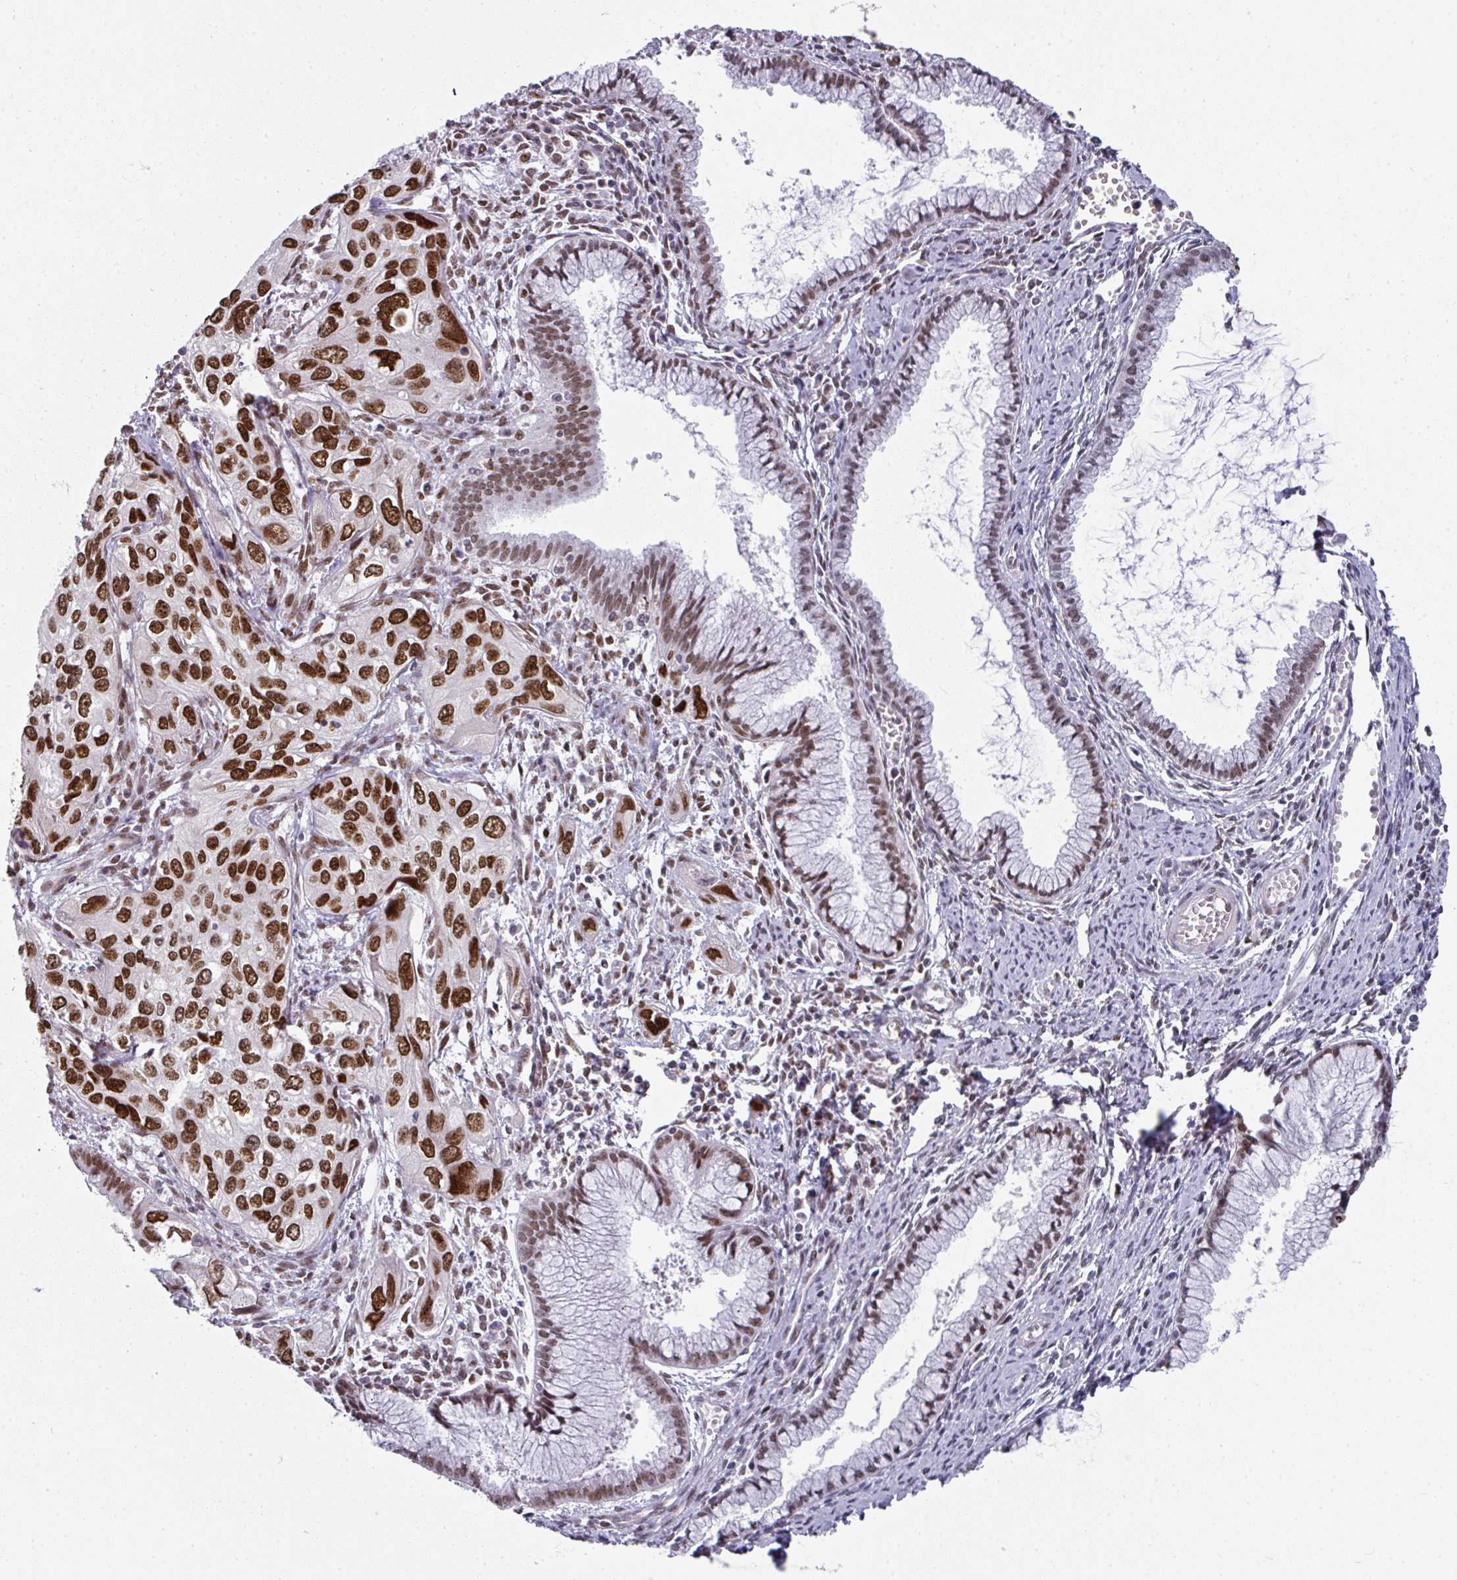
{"staining": {"intensity": "strong", "quantity": ">75%", "location": "nuclear"}, "tissue": "cervical cancer", "cell_type": "Tumor cells", "image_type": "cancer", "snomed": [{"axis": "morphology", "description": "Squamous cell carcinoma, NOS"}, {"axis": "topography", "description": "Cervix"}], "caption": "Tumor cells show high levels of strong nuclear positivity in about >75% of cells in cervical squamous cell carcinoma.", "gene": "RAD50", "patient": {"sex": "female", "age": 55}}